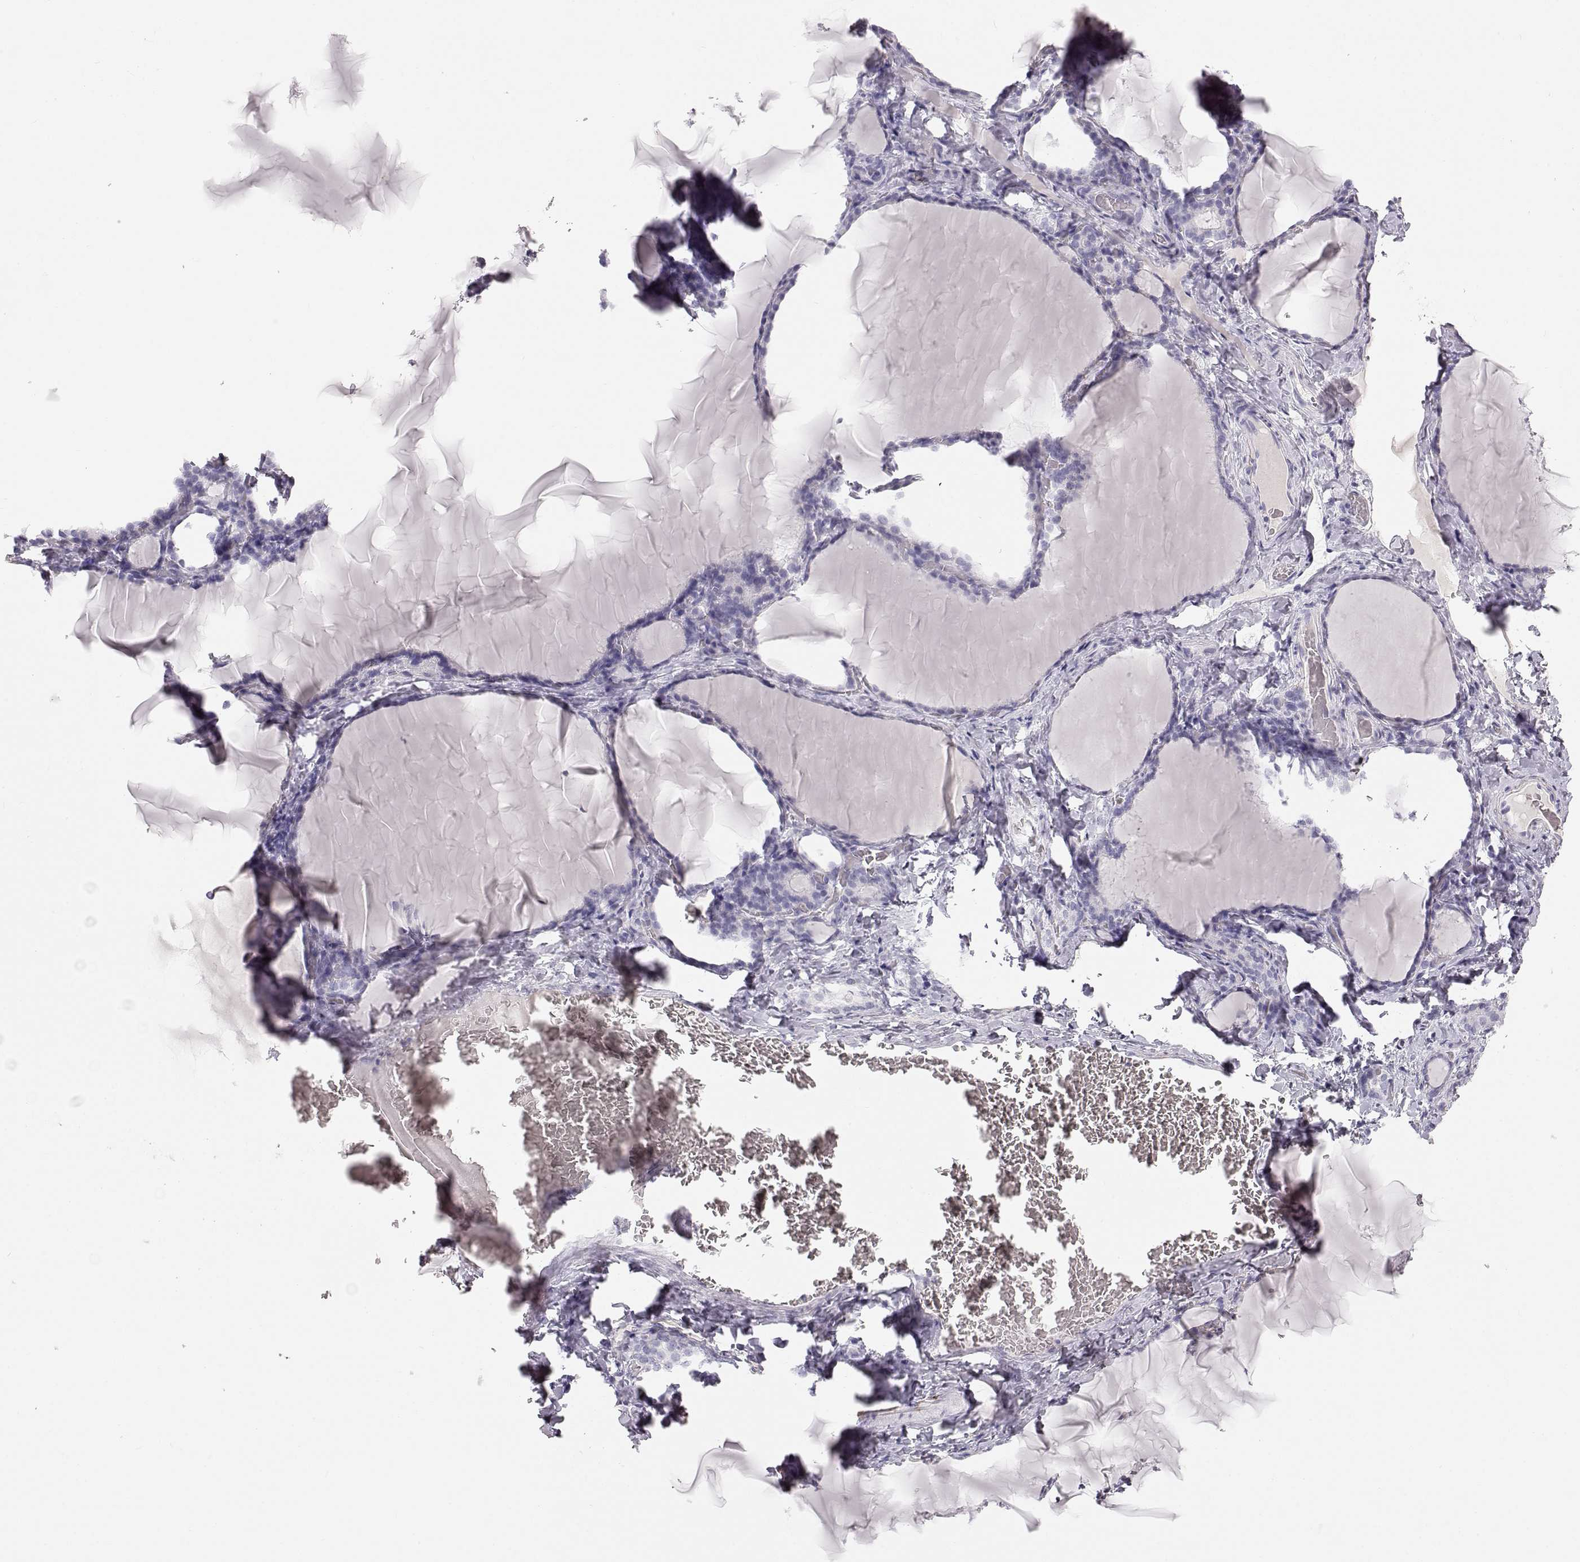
{"staining": {"intensity": "negative", "quantity": "none", "location": "none"}, "tissue": "thyroid gland", "cell_type": "Glandular cells", "image_type": "normal", "snomed": [{"axis": "morphology", "description": "Normal tissue, NOS"}, {"axis": "morphology", "description": "Hyperplasia, NOS"}, {"axis": "topography", "description": "Thyroid gland"}], "caption": "Glandular cells are negative for brown protein staining in normal thyroid gland. (Stains: DAB immunohistochemistry with hematoxylin counter stain, Microscopy: brightfield microscopy at high magnification).", "gene": "KRTAP16", "patient": {"sex": "female", "age": 27}}